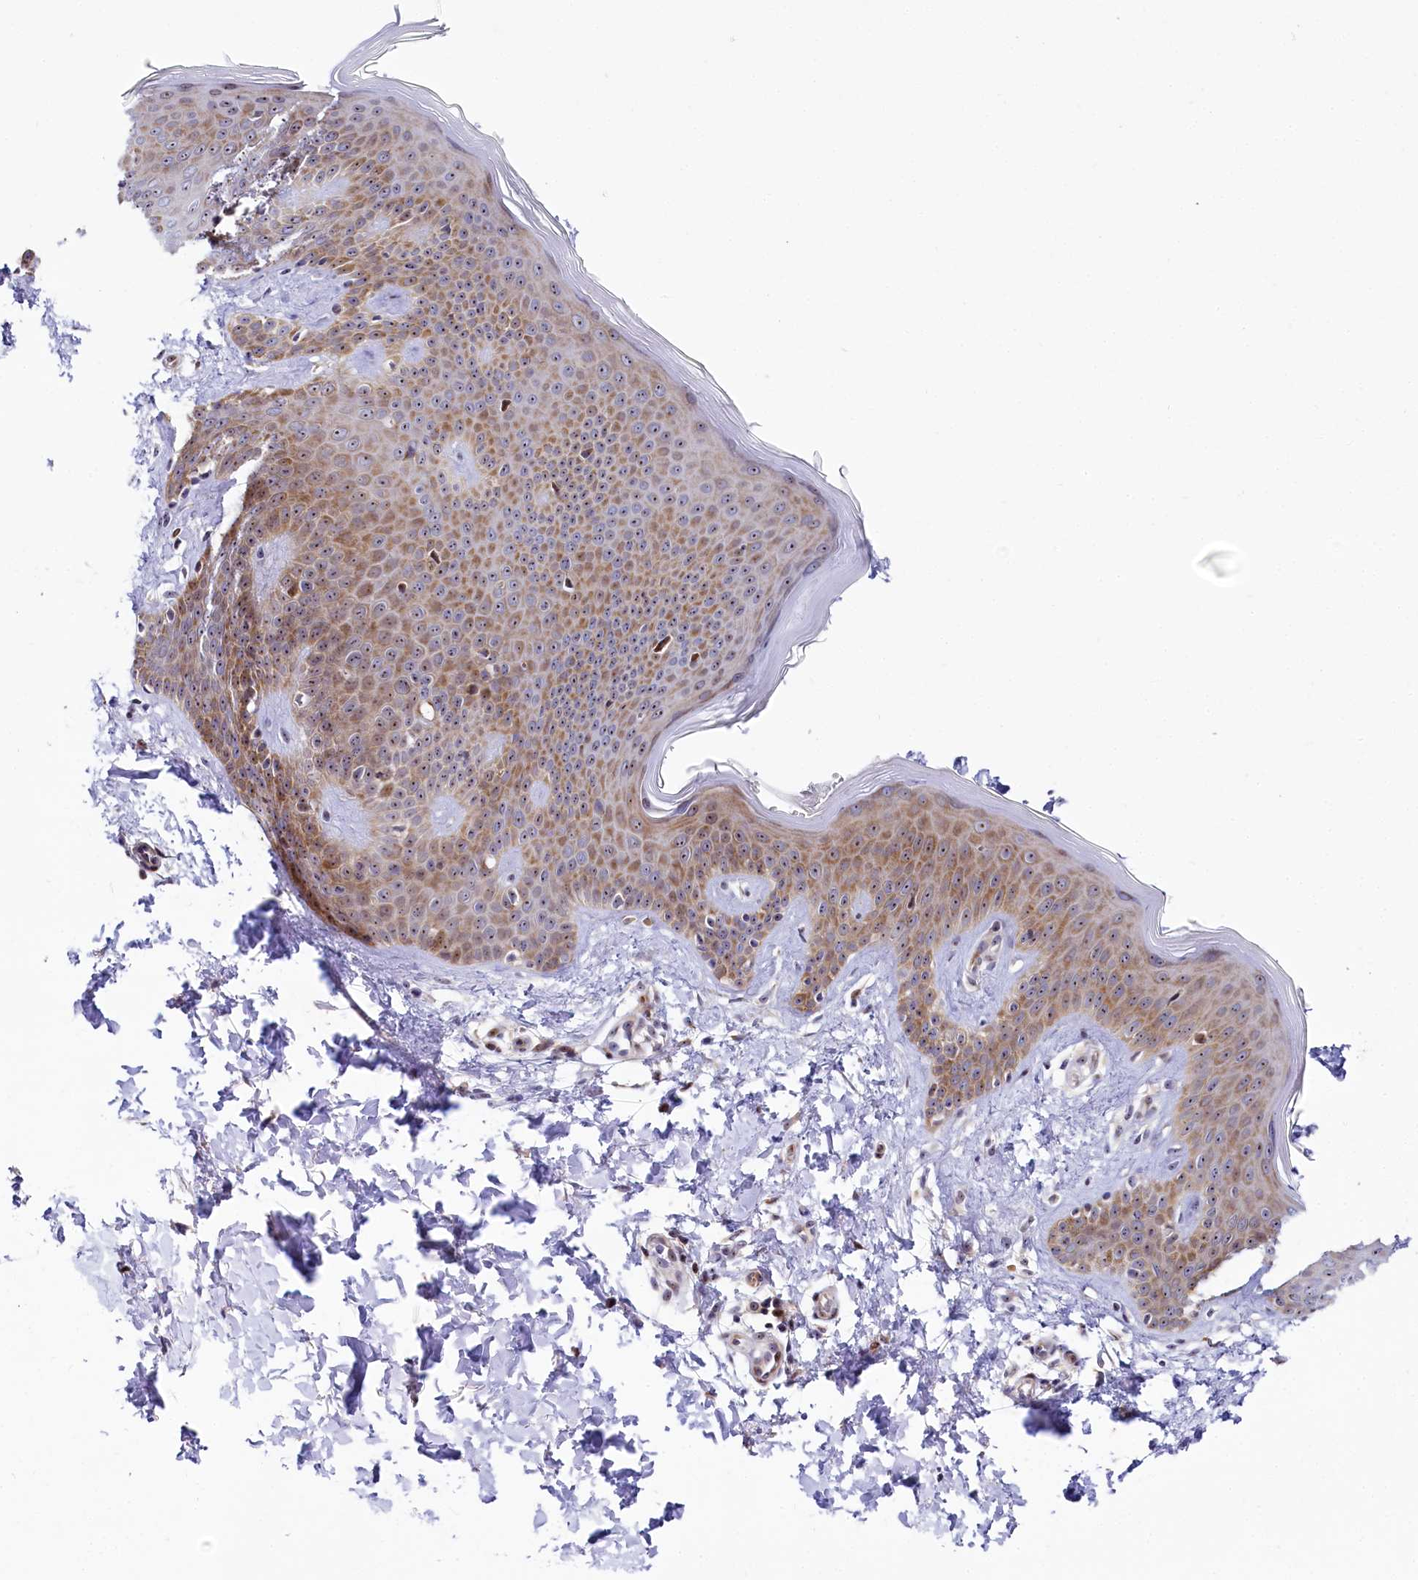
{"staining": {"intensity": "negative", "quantity": "none", "location": "none"}, "tissue": "skin", "cell_type": "Fibroblasts", "image_type": "normal", "snomed": [{"axis": "morphology", "description": "Normal tissue, NOS"}, {"axis": "topography", "description": "Skin"}], "caption": "This is a image of immunohistochemistry staining of unremarkable skin, which shows no positivity in fibroblasts.", "gene": "TCOF1", "patient": {"sex": "male", "age": 36}}